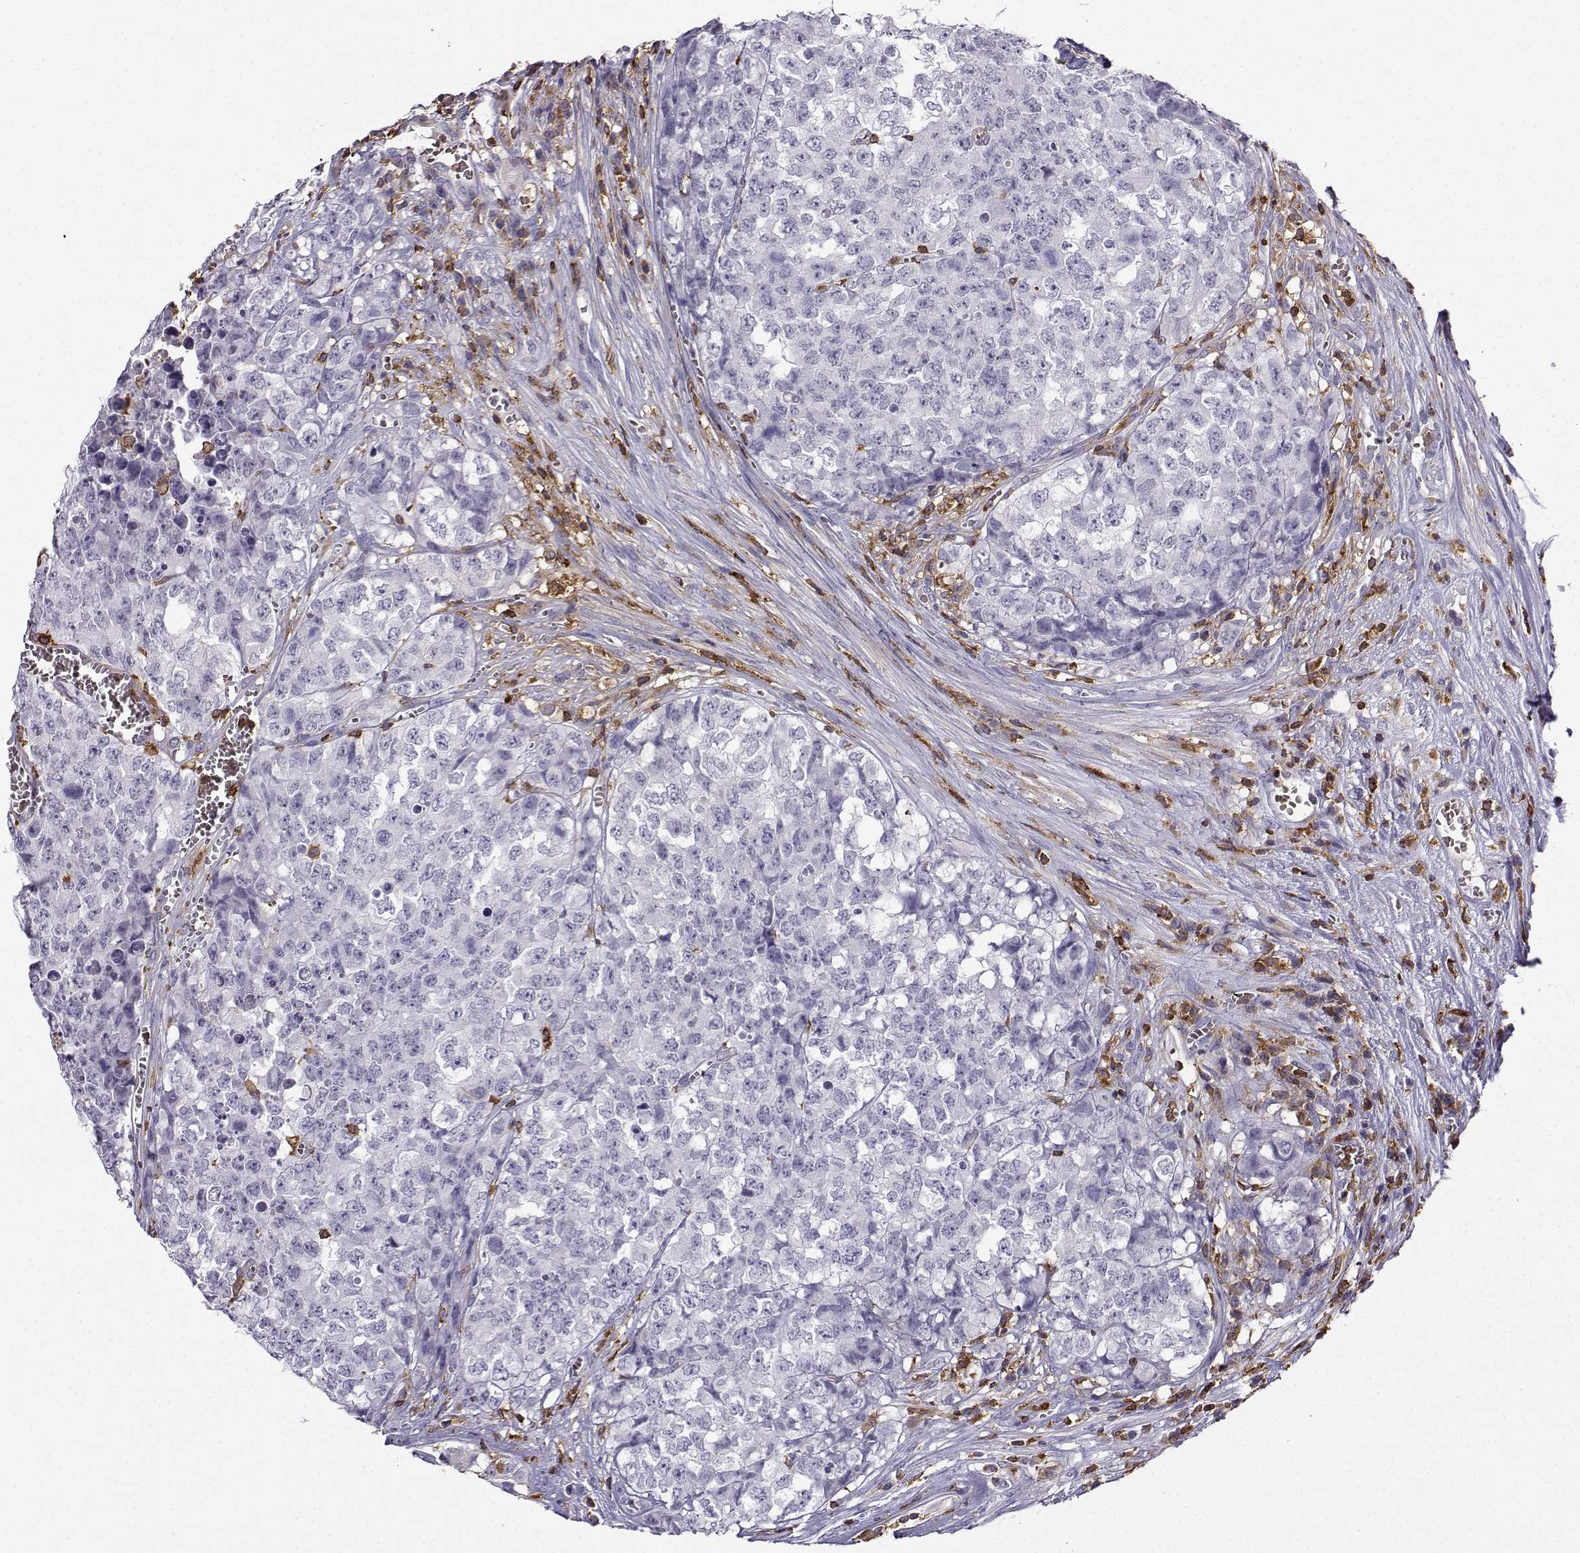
{"staining": {"intensity": "negative", "quantity": "none", "location": "none"}, "tissue": "testis cancer", "cell_type": "Tumor cells", "image_type": "cancer", "snomed": [{"axis": "morphology", "description": "Carcinoma, Embryonal, NOS"}, {"axis": "topography", "description": "Testis"}], "caption": "IHC photomicrograph of testis cancer (embryonal carcinoma) stained for a protein (brown), which reveals no staining in tumor cells.", "gene": "DOCK10", "patient": {"sex": "male", "age": 23}}